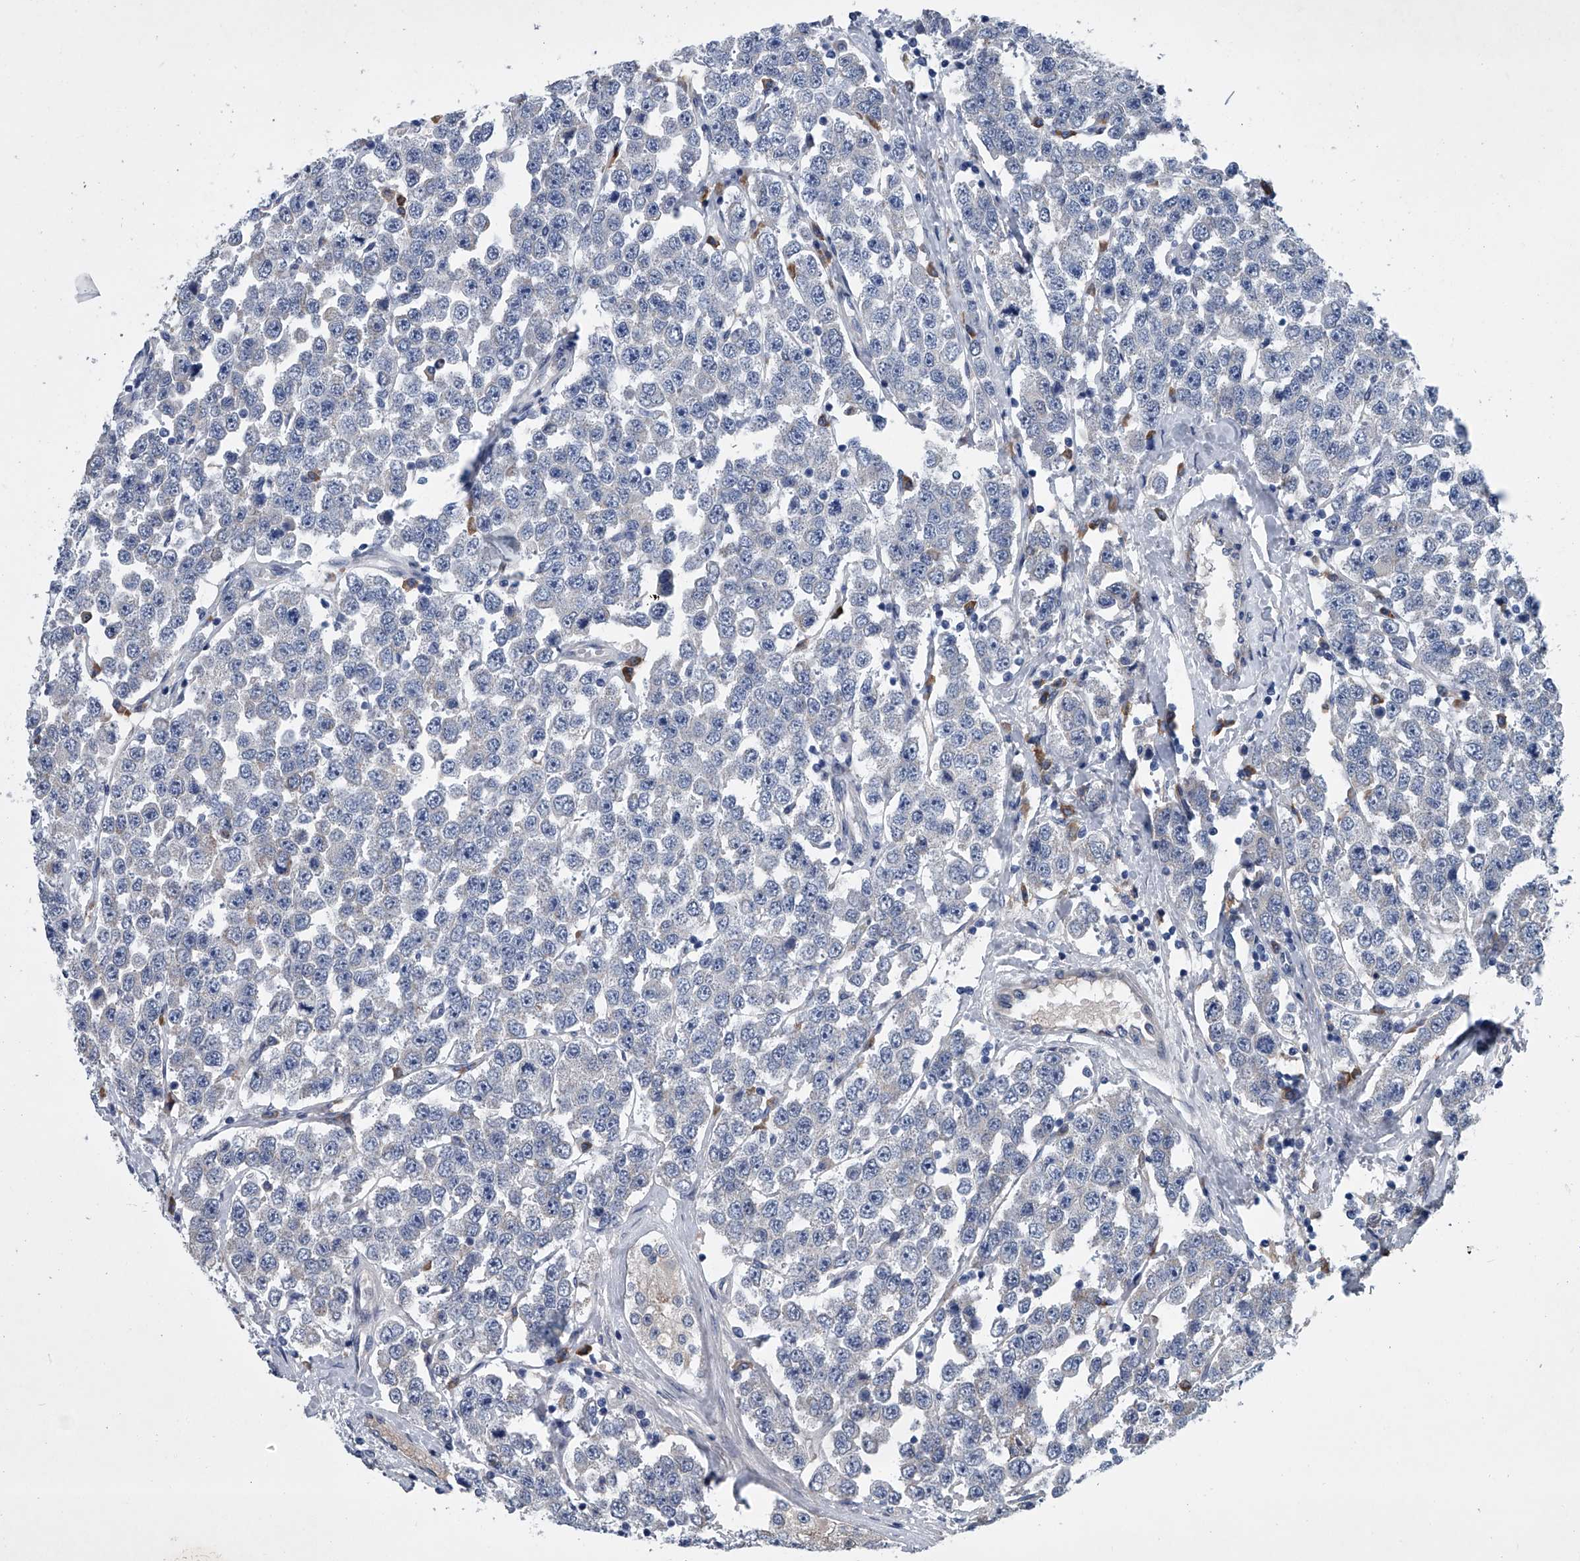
{"staining": {"intensity": "negative", "quantity": "none", "location": "none"}, "tissue": "testis cancer", "cell_type": "Tumor cells", "image_type": "cancer", "snomed": [{"axis": "morphology", "description": "Seminoma, NOS"}, {"axis": "topography", "description": "Testis"}], "caption": "Tumor cells show no significant protein expression in testis seminoma.", "gene": "ABCG1", "patient": {"sex": "male", "age": 28}}